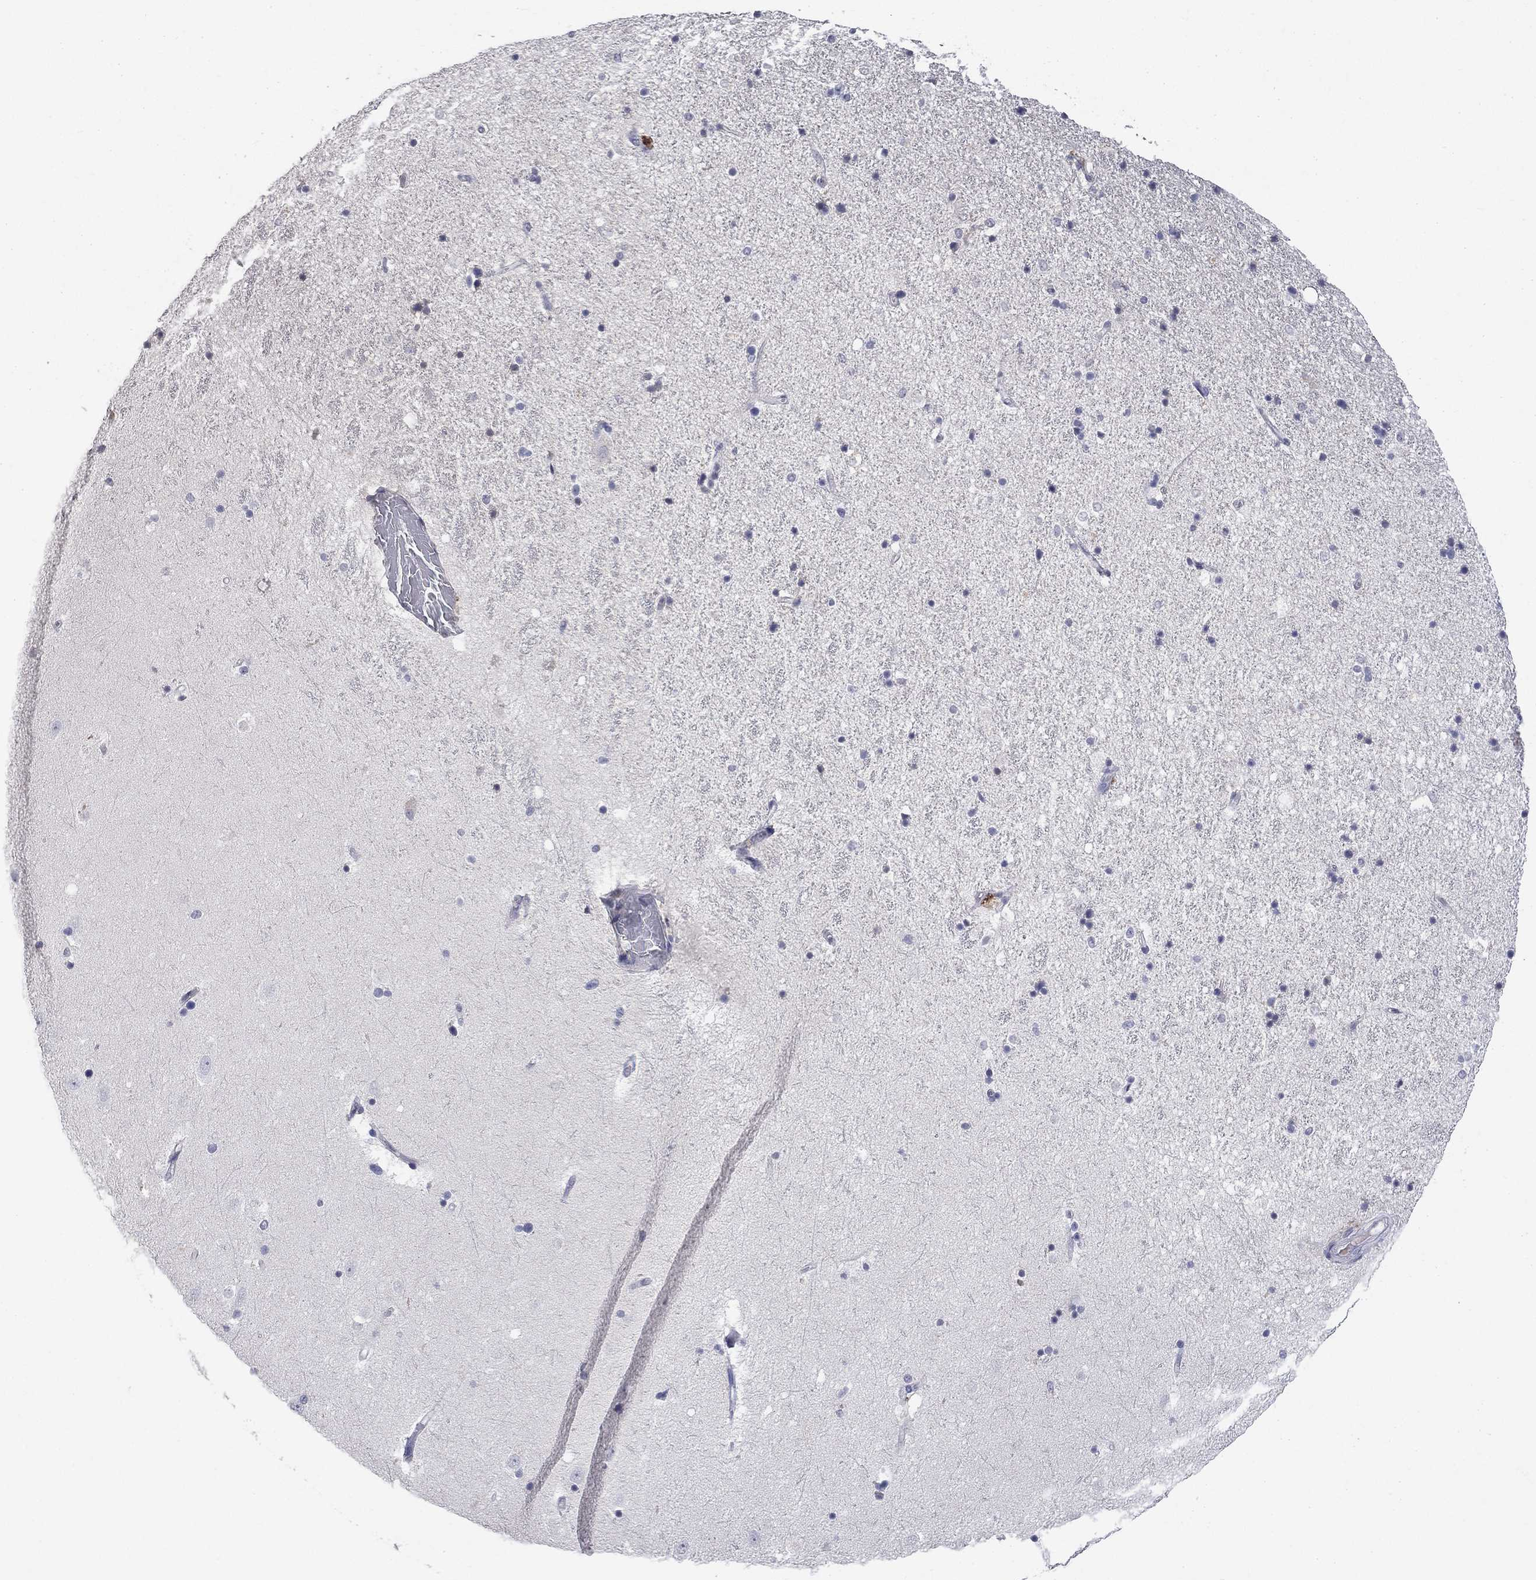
{"staining": {"intensity": "negative", "quantity": "none", "location": "none"}, "tissue": "hippocampus", "cell_type": "Glial cells", "image_type": "normal", "snomed": [{"axis": "morphology", "description": "Normal tissue, NOS"}, {"axis": "topography", "description": "Hippocampus"}], "caption": "The image reveals no staining of glial cells in normal hippocampus. The staining was performed using DAB (3,3'-diaminobenzidine) to visualize the protein expression in brown, while the nuclei were stained in blue with hematoxylin (Magnification: 20x).", "gene": "SLC51A", "patient": {"sex": "male", "age": 49}}